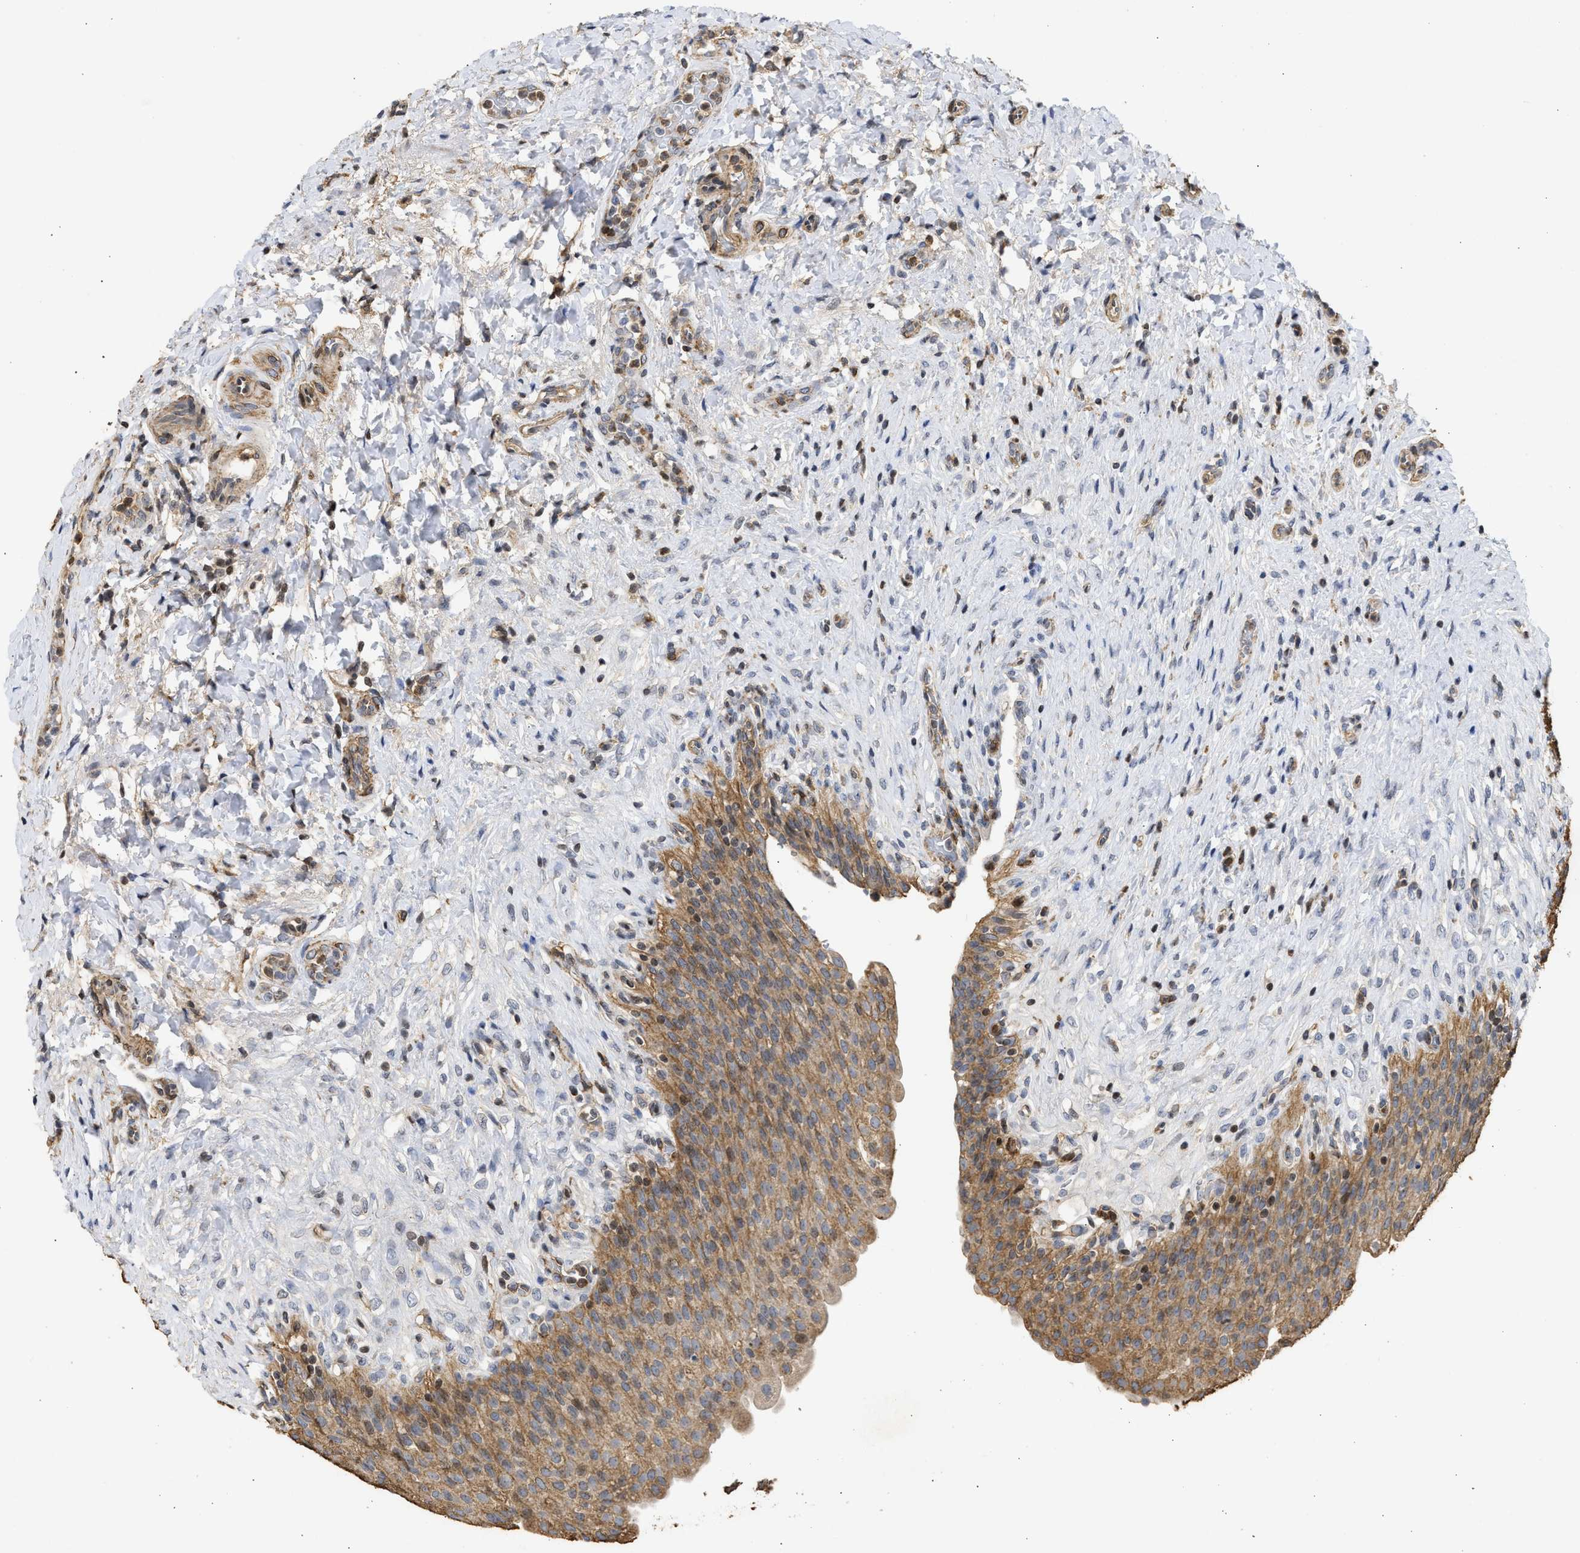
{"staining": {"intensity": "moderate", "quantity": ">75%", "location": "cytoplasmic/membranous,nuclear"}, "tissue": "urinary bladder", "cell_type": "Urothelial cells", "image_type": "normal", "snomed": [{"axis": "morphology", "description": "Urothelial carcinoma, High grade"}, {"axis": "topography", "description": "Urinary bladder"}], "caption": "An immunohistochemistry (IHC) photomicrograph of normal tissue is shown. Protein staining in brown labels moderate cytoplasmic/membranous,nuclear positivity in urinary bladder within urothelial cells.", "gene": "ENSG00000142539", "patient": {"sex": "male", "age": 46}}